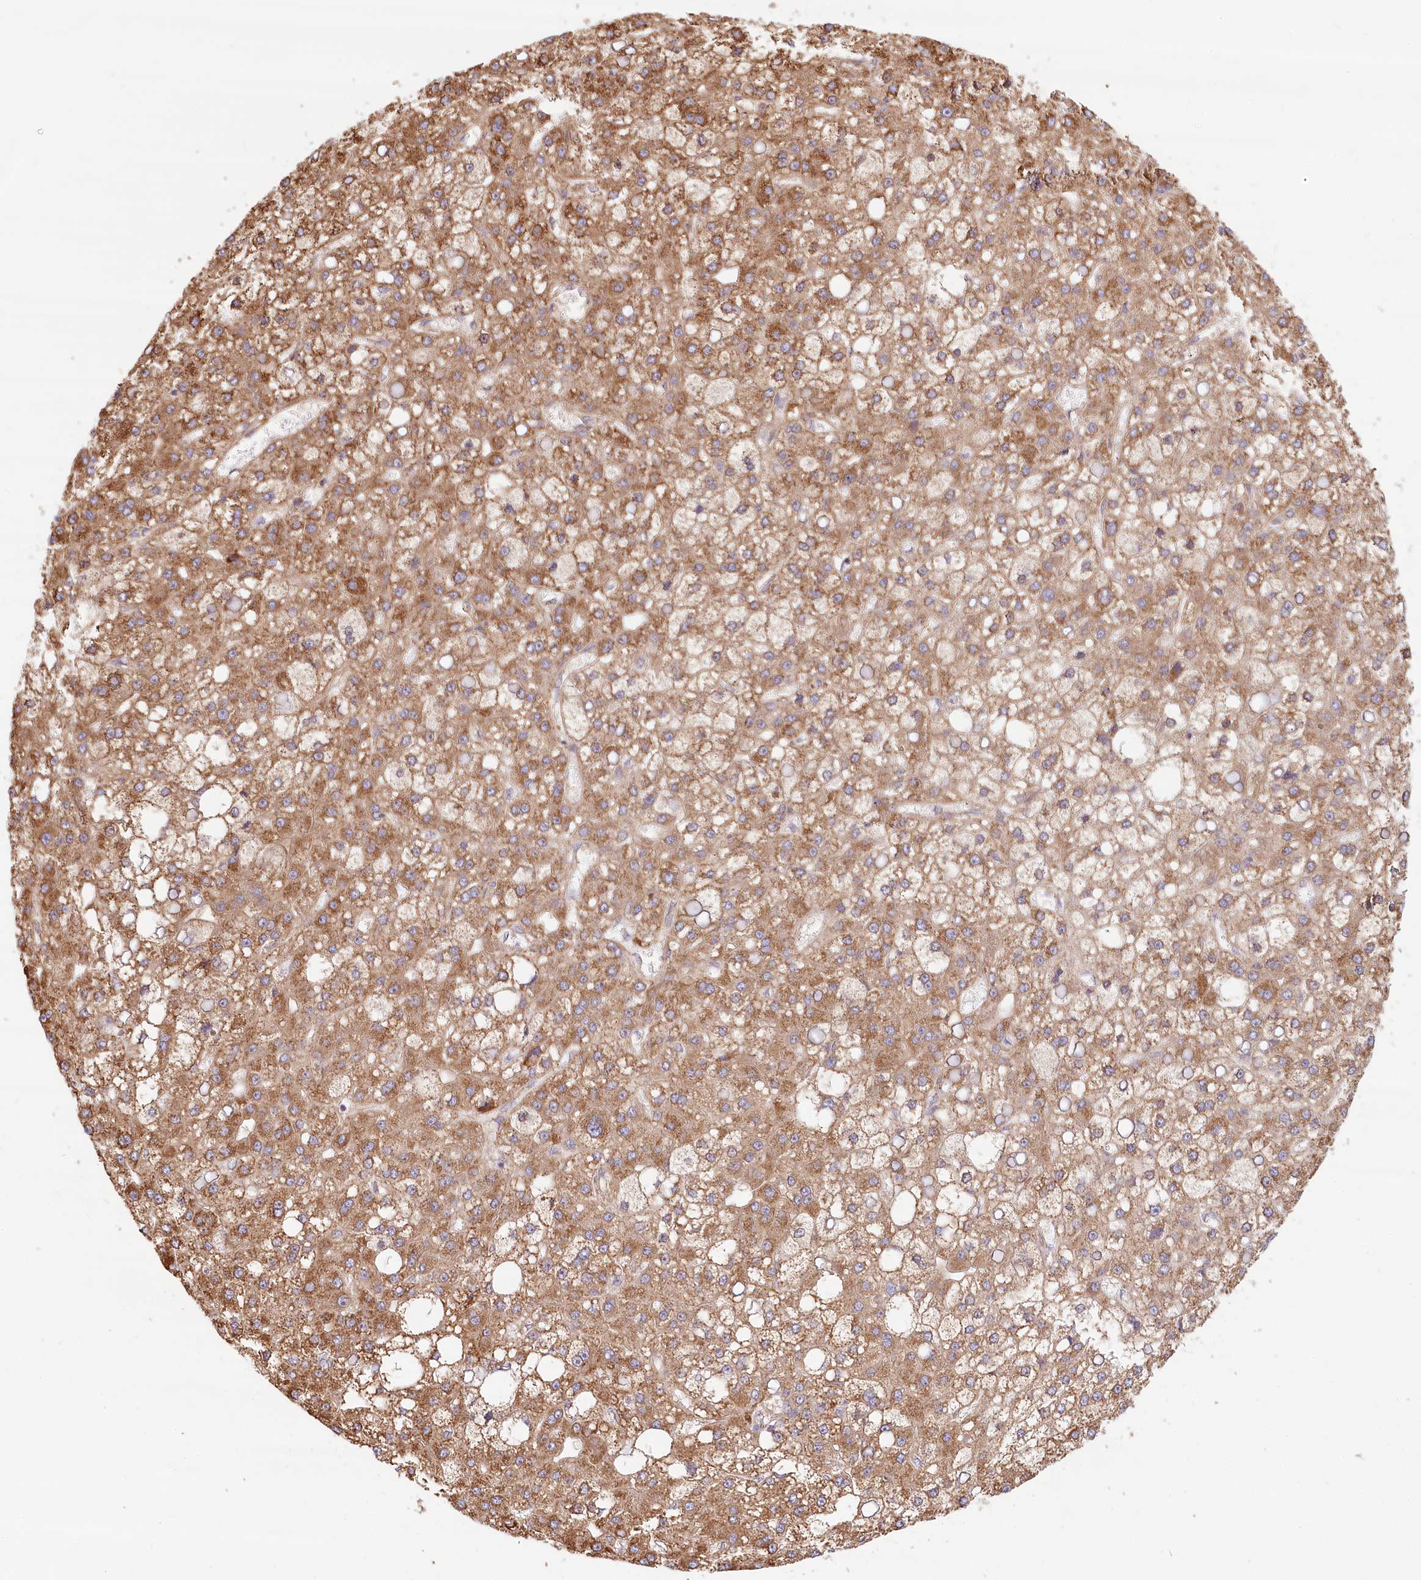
{"staining": {"intensity": "moderate", "quantity": ">75%", "location": "cytoplasmic/membranous"}, "tissue": "liver cancer", "cell_type": "Tumor cells", "image_type": "cancer", "snomed": [{"axis": "morphology", "description": "Carcinoma, Hepatocellular, NOS"}, {"axis": "topography", "description": "Liver"}], "caption": "This micrograph reveals hepatocellular carcinoma (liver) stained with IHC to label a protein in brown. The cytoplasmic/membranous of tumor cells show moderate positivity for the protein. Nuclei are counter-stained blue.", "gene": "UMPS", "patient": {"sex": "male", "age": 67}}